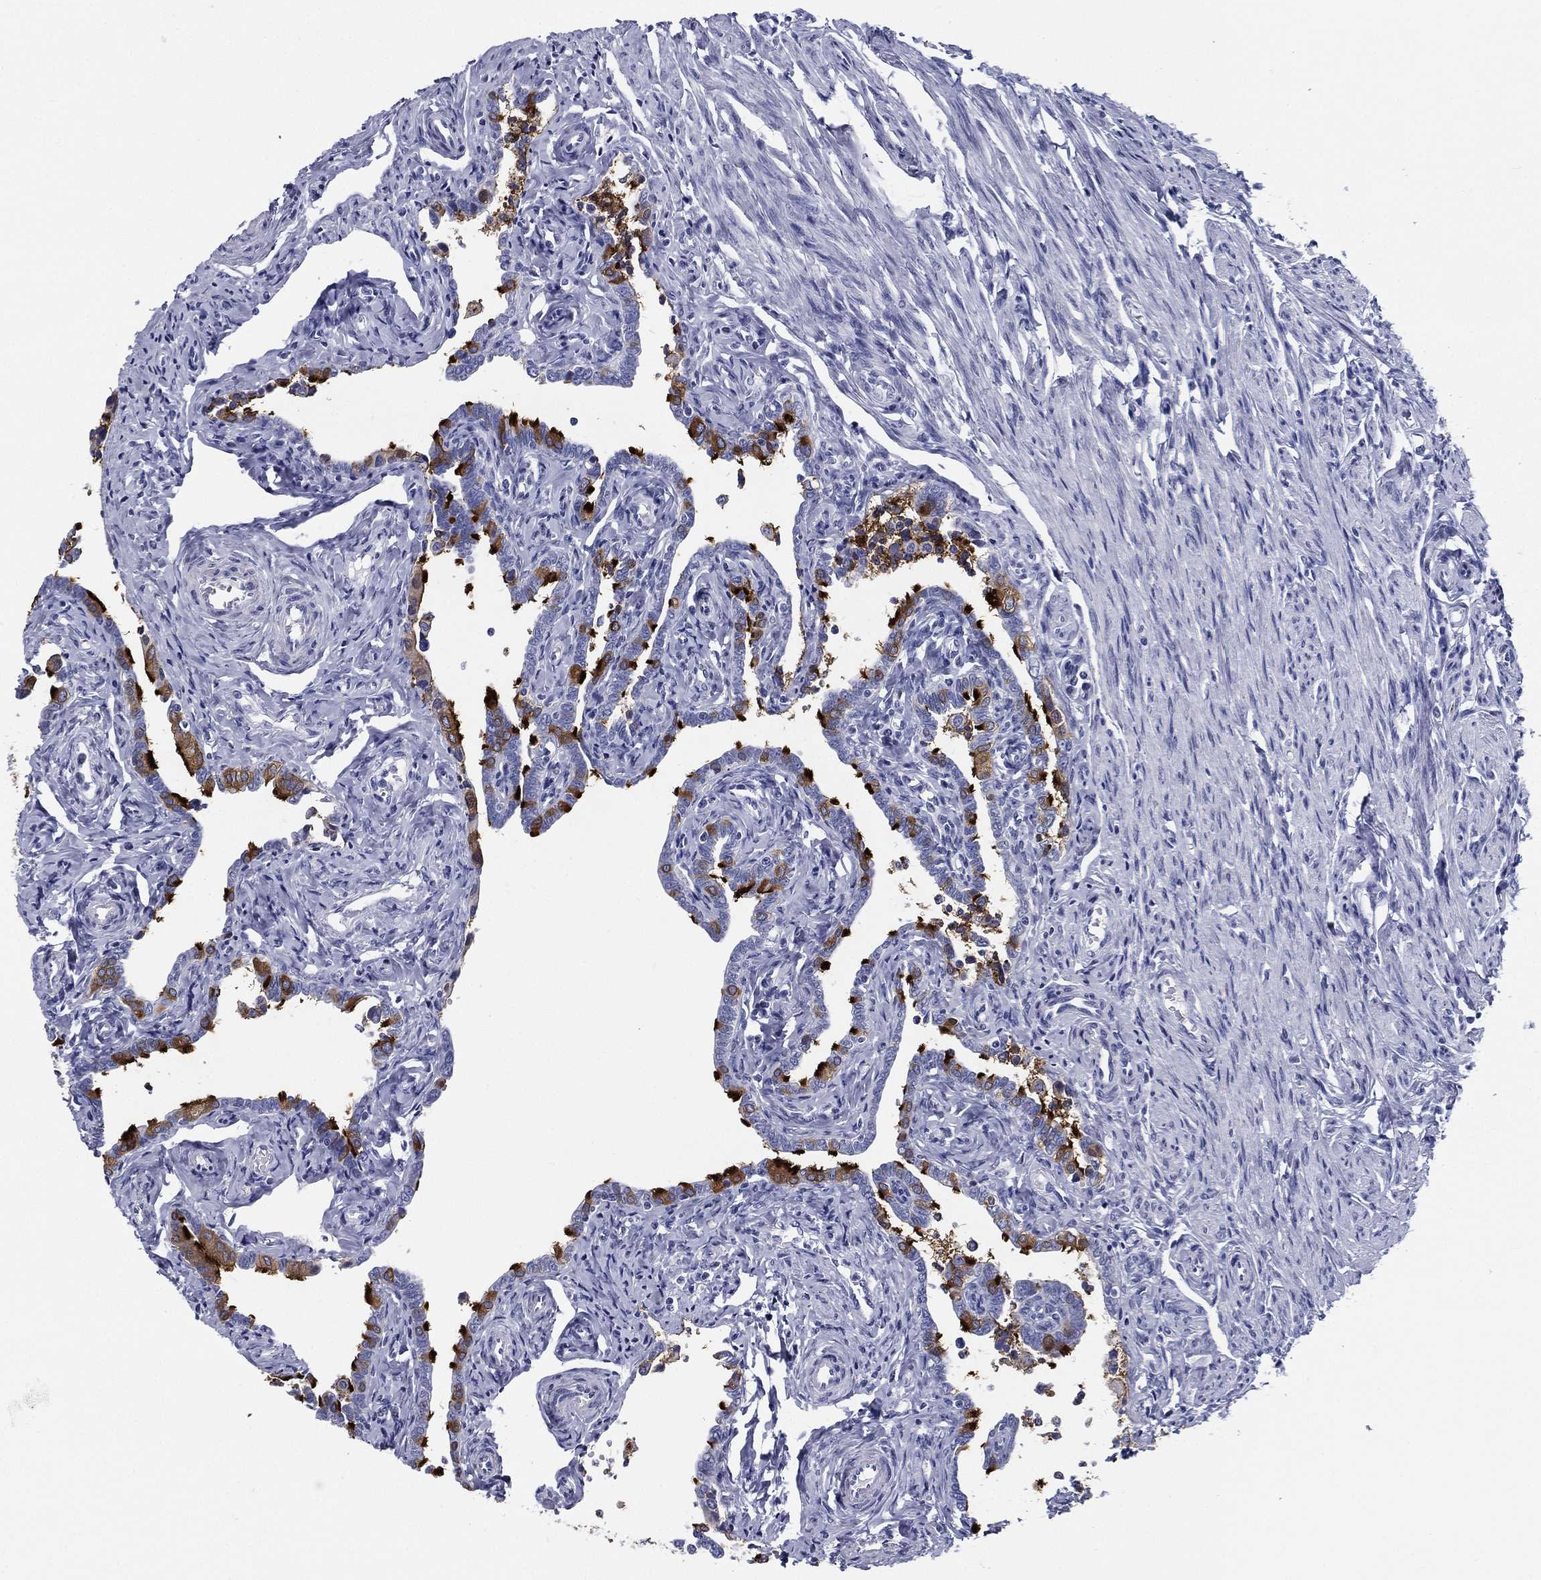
{"staining": {"intensity": "strong", "quantity": "25%-75%", "location": "cytoplasmic/membranous"}, "tissue": "fallopian tube", "cell_type": "Glandular cells", "image_type": "normal", "snomed": [{"axis": "morphology", "description": "Normal tissue, NOS"}, {"axis": "topography", "description": "Fallopian tube"}, {"axis": "topography", "description": "Ovary"}], "caption": "This is an image of IHC staining of normal fallopian tube, which shows strong expression in the cytoplasmic/membranous of glandular cells.", "gene": "RSPH4A", "patient": {"sex": "female", "age": 54}}